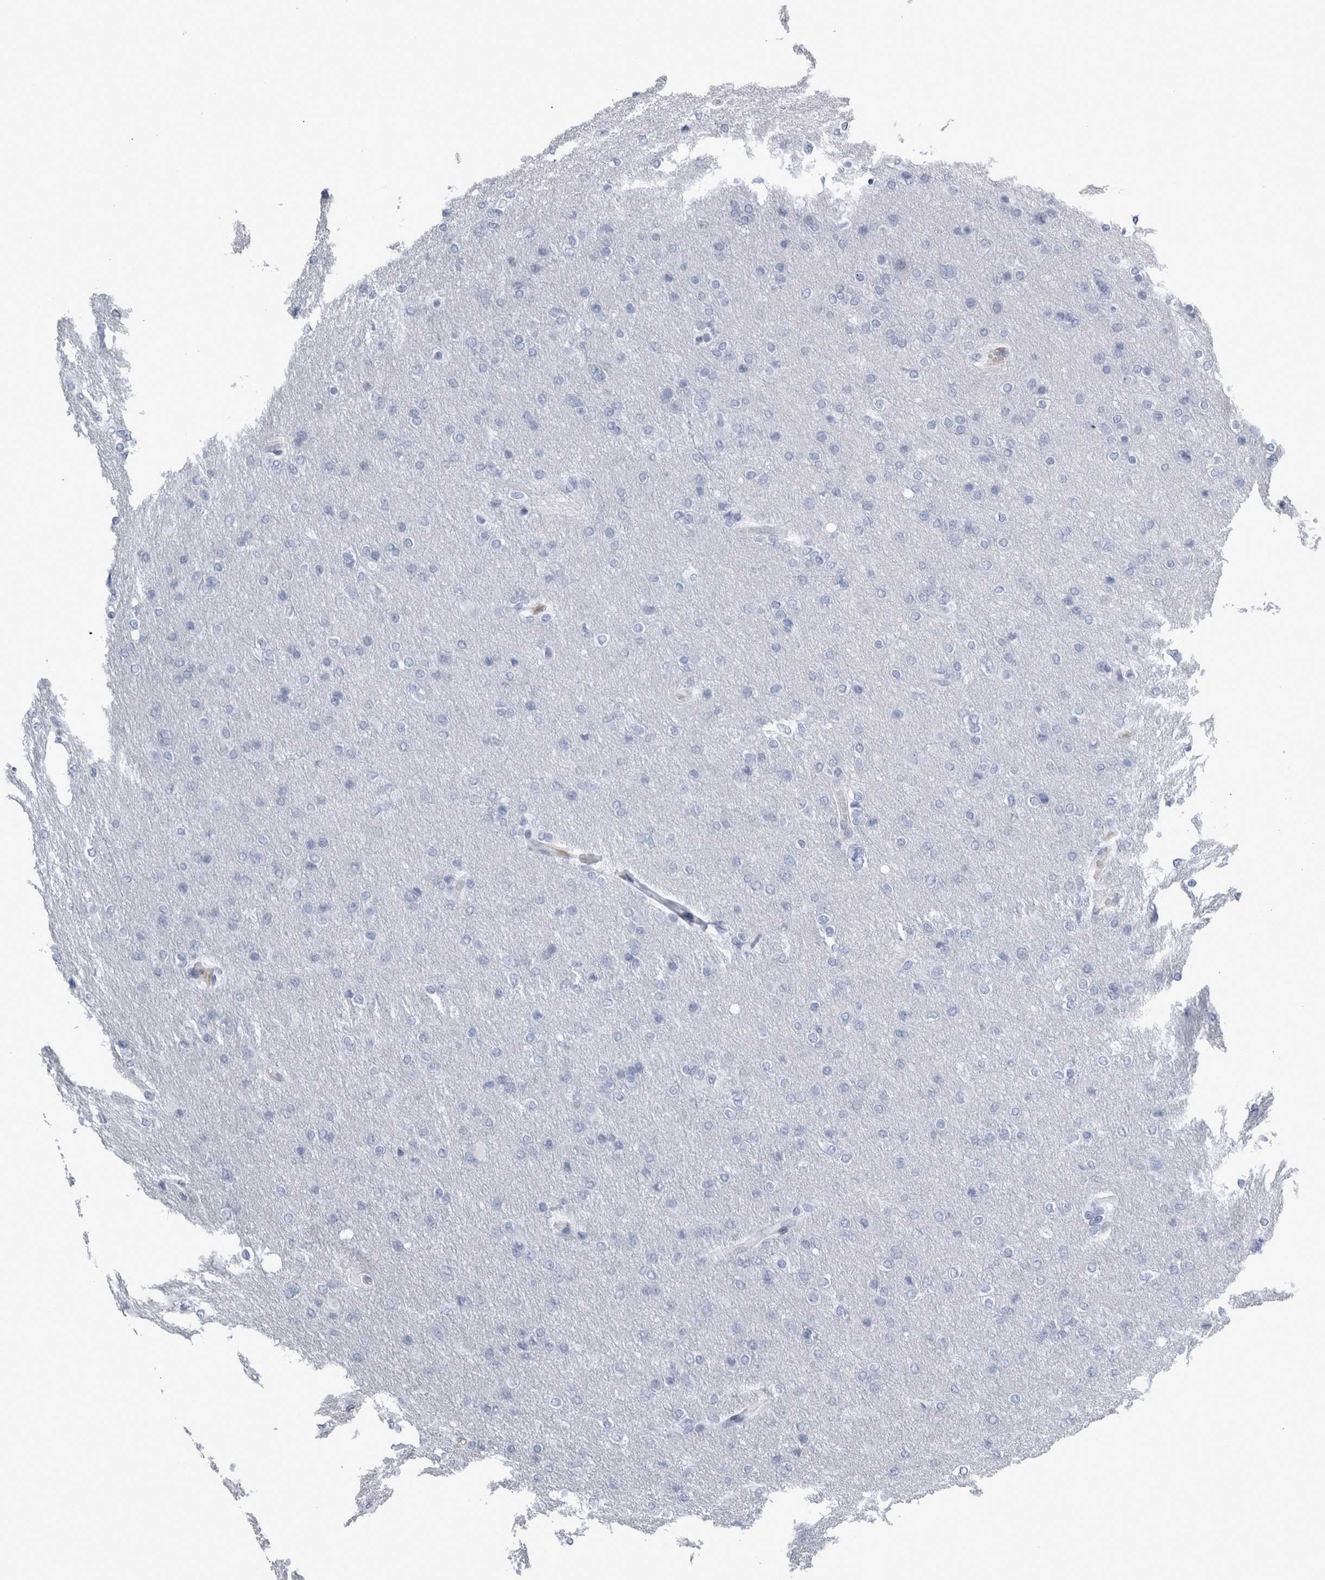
{"staining": {"intensity": "negative", "quantity": "none", "location": "none"}, "tissue": "glioma", "cell_type": "Tumor cells", "image_type": "cancer", "snomed": [{"axis": "morphology", "description": "Glioma, malignant, High grade"}, {"axis": "topography", "description": "Cerebral cortex"}], "caption": "Immunohistochemistry micrograph of neoplastic tissue: high-grade glioma (malignant) stained with DAB shows no significant protein staining in tumor cells.", "gene": "VWDE", "patient": {"sex": "female", "age": 36}}